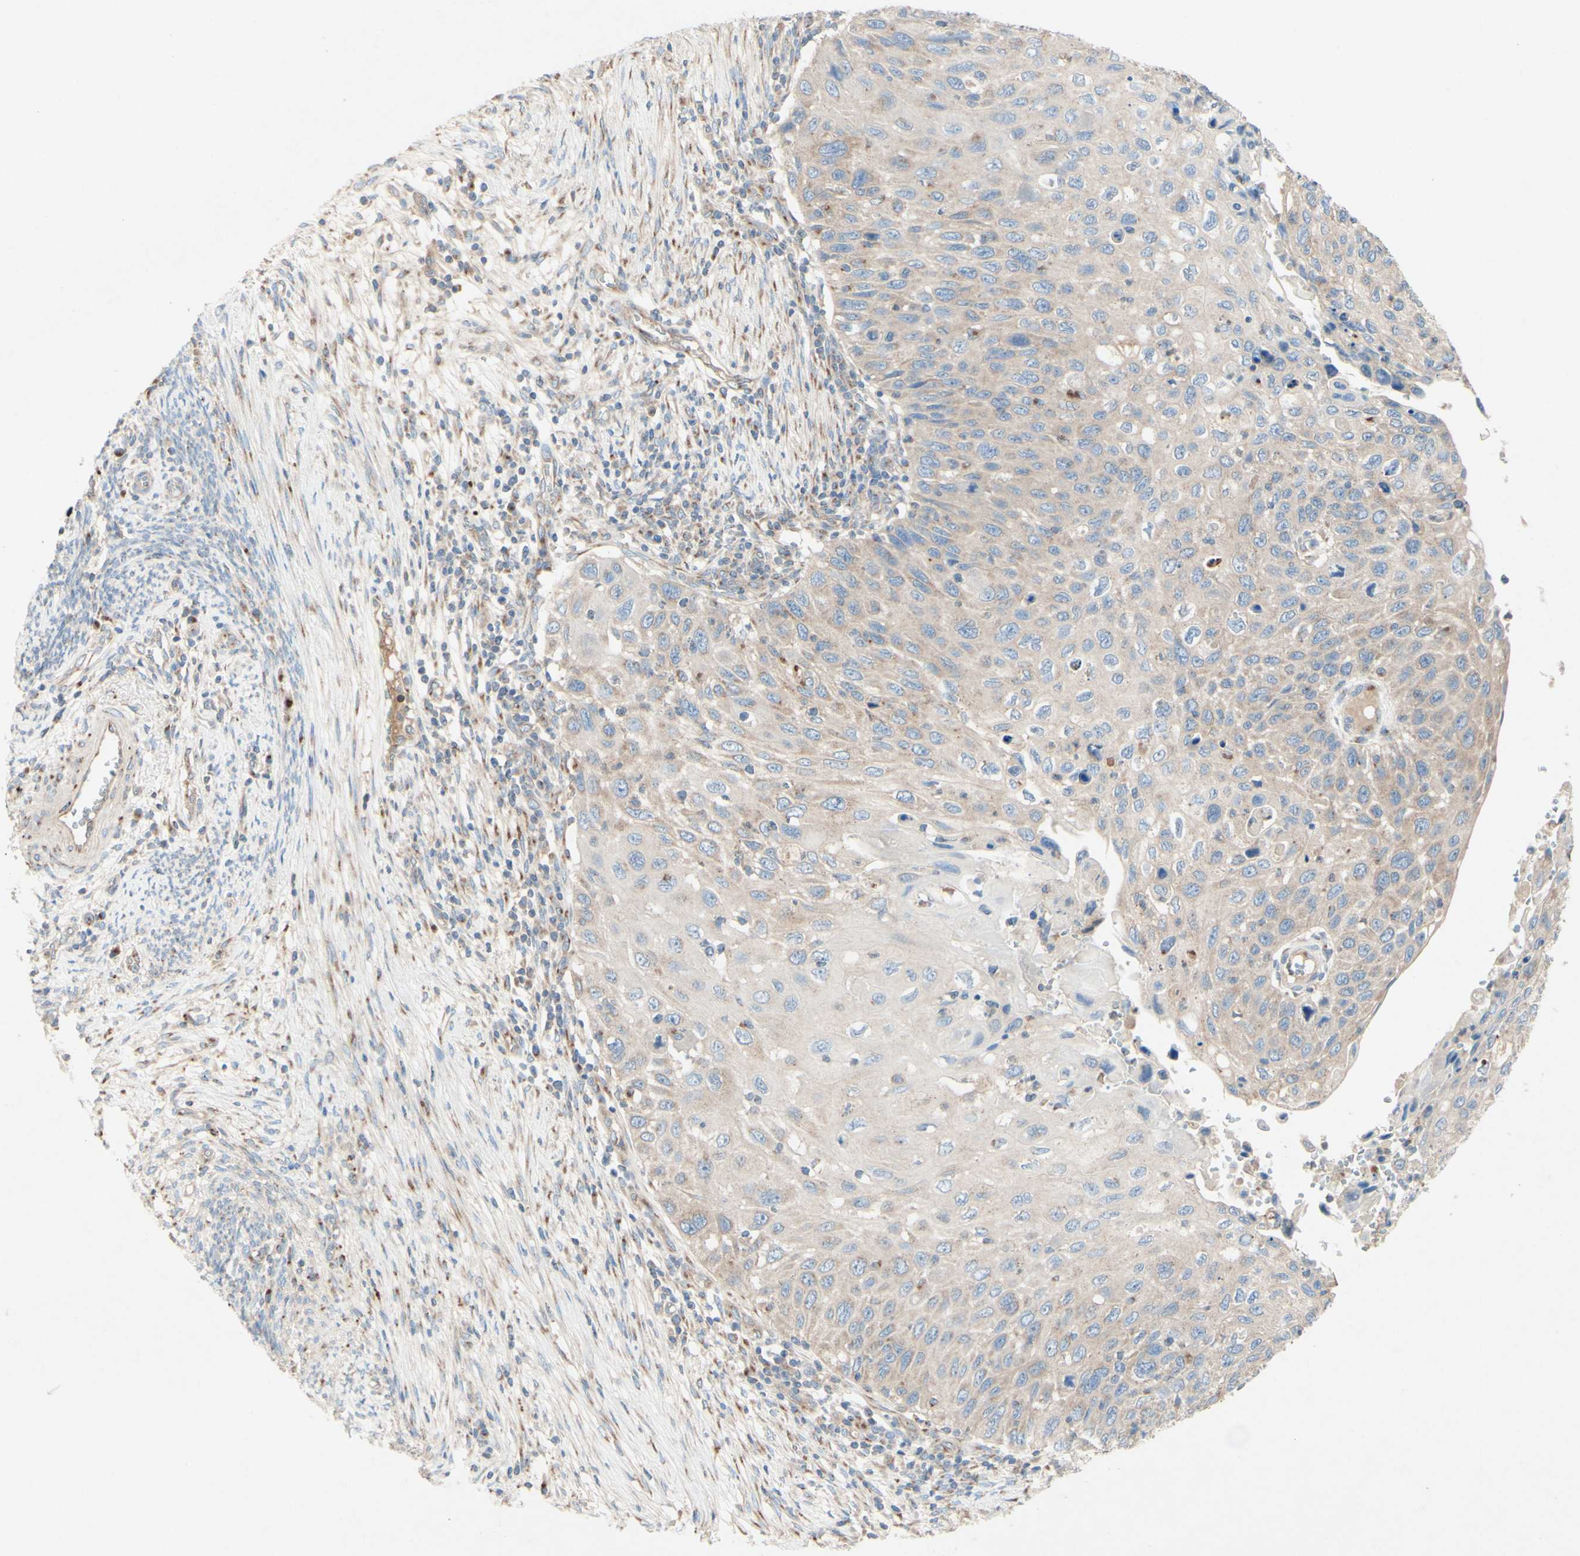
{"staining": {"intensity": "weak", "quantity": ">75%", "location": "cytoplasmic/membranous"}, "tissue": "cervical cancer", "cell_type": "Tumor cells", "image_type": "cancer", "snomed": [{"axis": "morphology", "description": "Squamous cell carcinoma, NOS"}, {"axis": "topography", "description": "Cervix"}], "caption": "Weak cytoplasmic/membranous protein positivity is appreciated in about >75% of tumor cells in cervical cancer (squamous cell carcinoma). (brown staining indicates protein expression, while blue staining denotes nuclei).", "gene": "MTM1", "patient": {"sex": "female", "age": 70}}